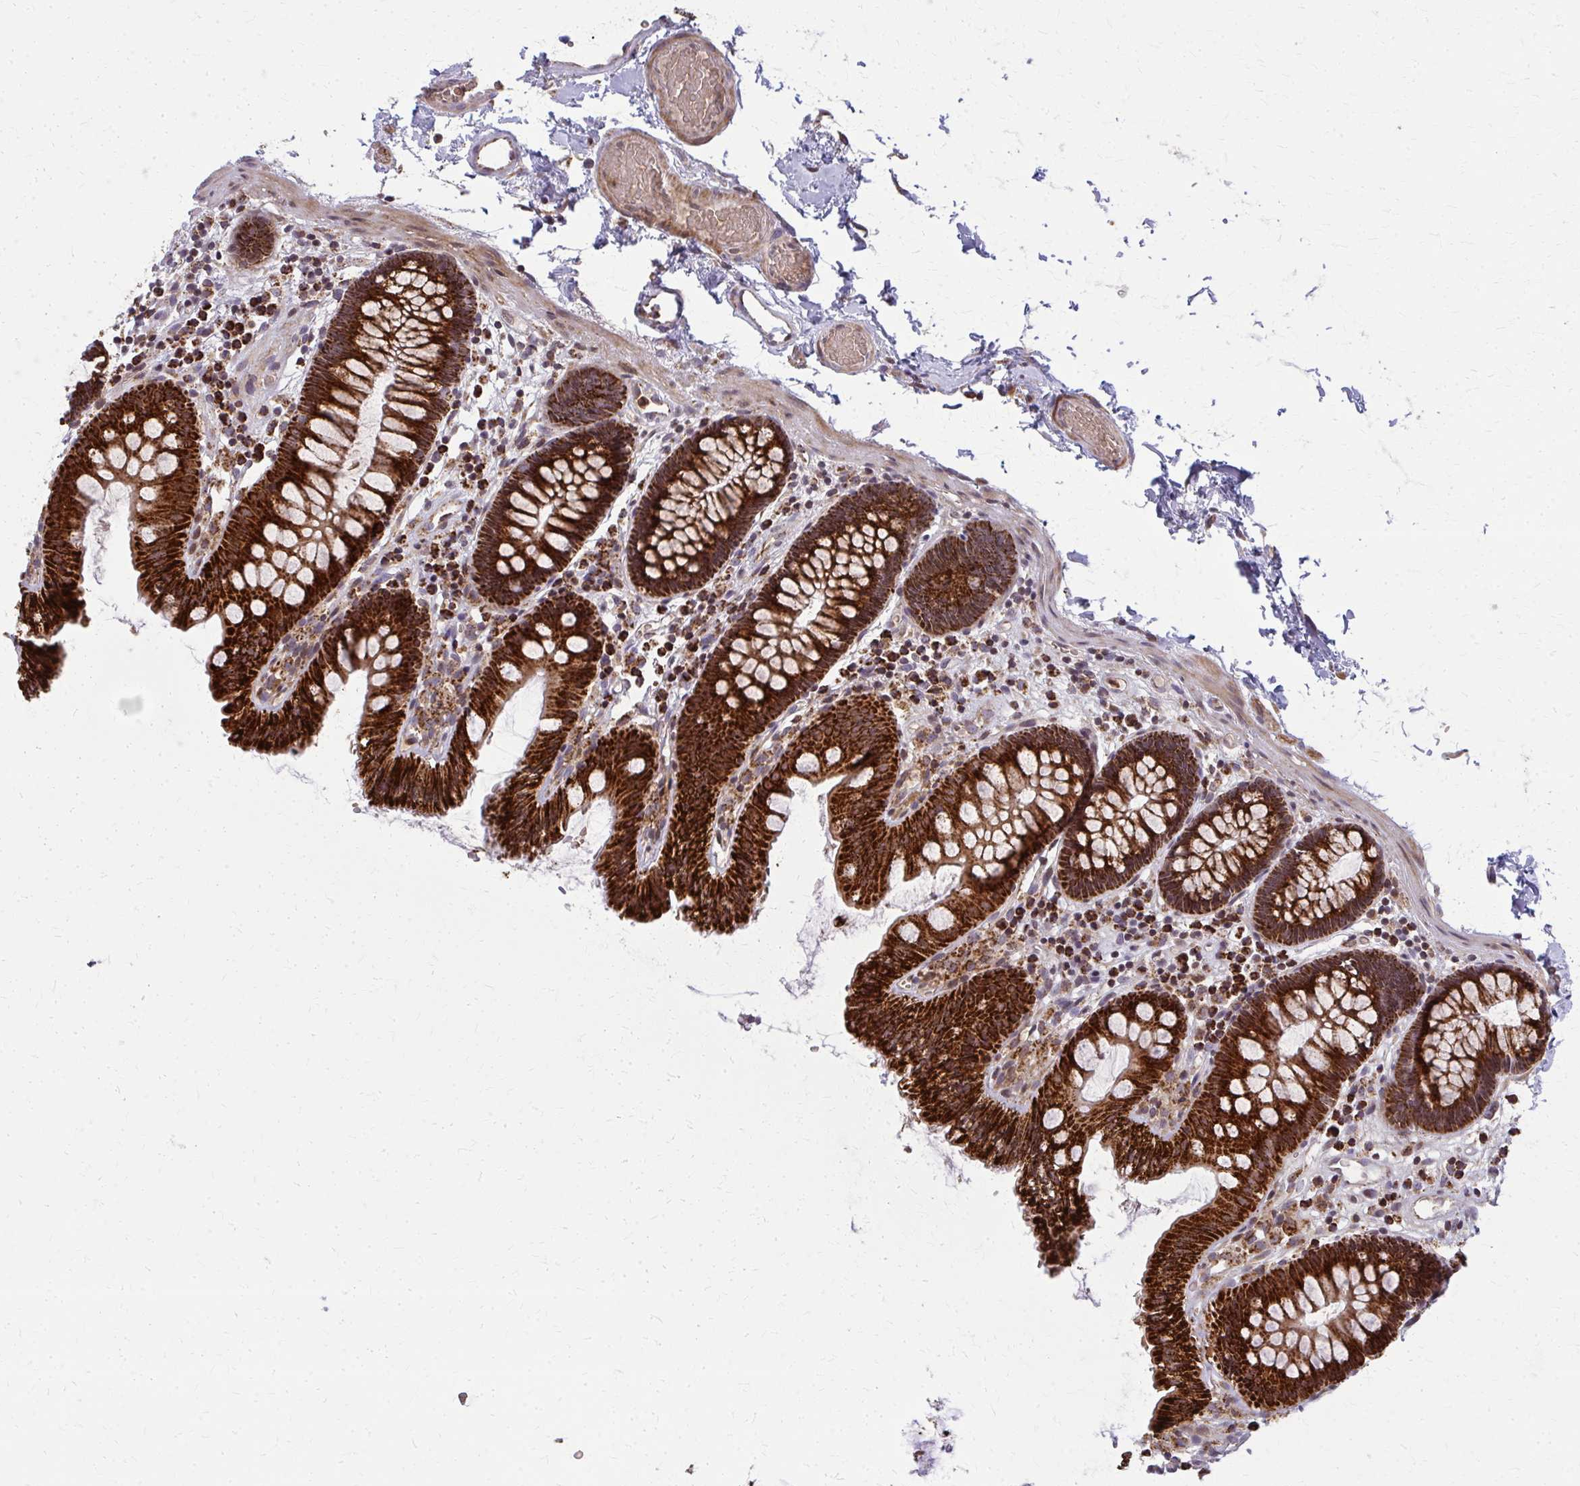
{"staining": {"intensity": "weak", "quantity": ">75%", "location": "cytoplasmic/membranous"}, "tissue": "colon", "cell_type": "Endothelial cells", "image_type": "normal", "snomed": [{"axis": "morphology", "description": "Normal tissue, NOS"}, {"axis": "topography", "description": "Colon"}], "caption": "Immunohistochemistry micrograph of unremarkable colon stained for a protein (brown), which shows low levels of weak cytoplasmic/membranous expression in approximately >75% of endothelial cells.", "gene": "MCCC1", "patient": {"sex": "male", "age": 84}}